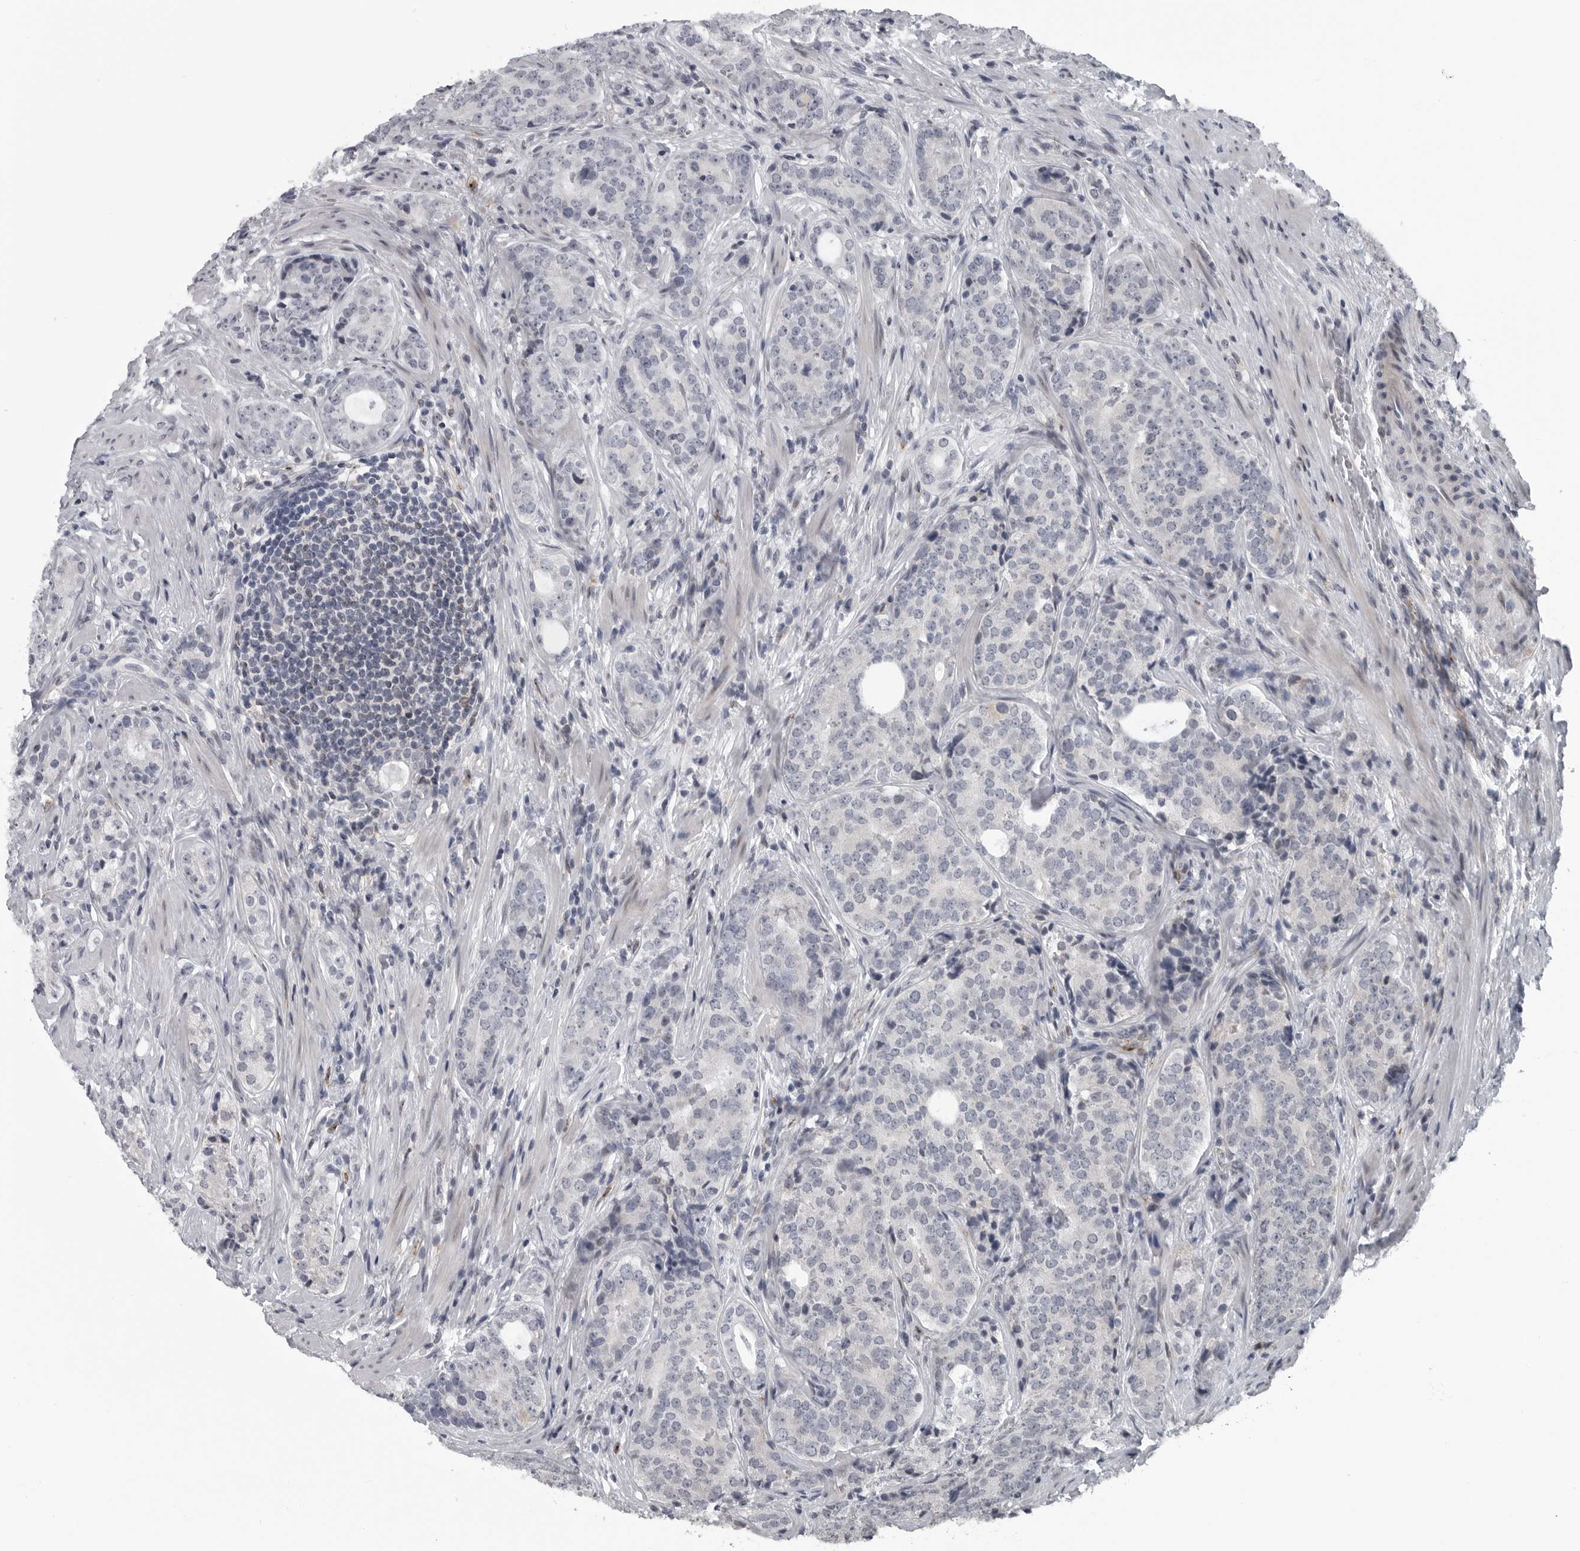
{"staining": {"intensity": "negative", "quantity": "none", "location": "none"}, "tissue": "prostate cancer", "cell_type": "Tumor cells", "image_type": "cancer", "snomed": [{"axis": "morphology", "description": "Adenocarcinoma, High grade"}, {"axis": "topography", "description": "Prostate"}], "caption": "IHC histopathology image of neoplastic tissue: prostate cancer (adenocarcinoma (high-grade)) stained with DAB (3,3'-diaminobenzidine) demonstrates no significant protein staining in tumor cells.", "gene": "LYSMD1", "patient": {"sex": "male", "age": 56}}